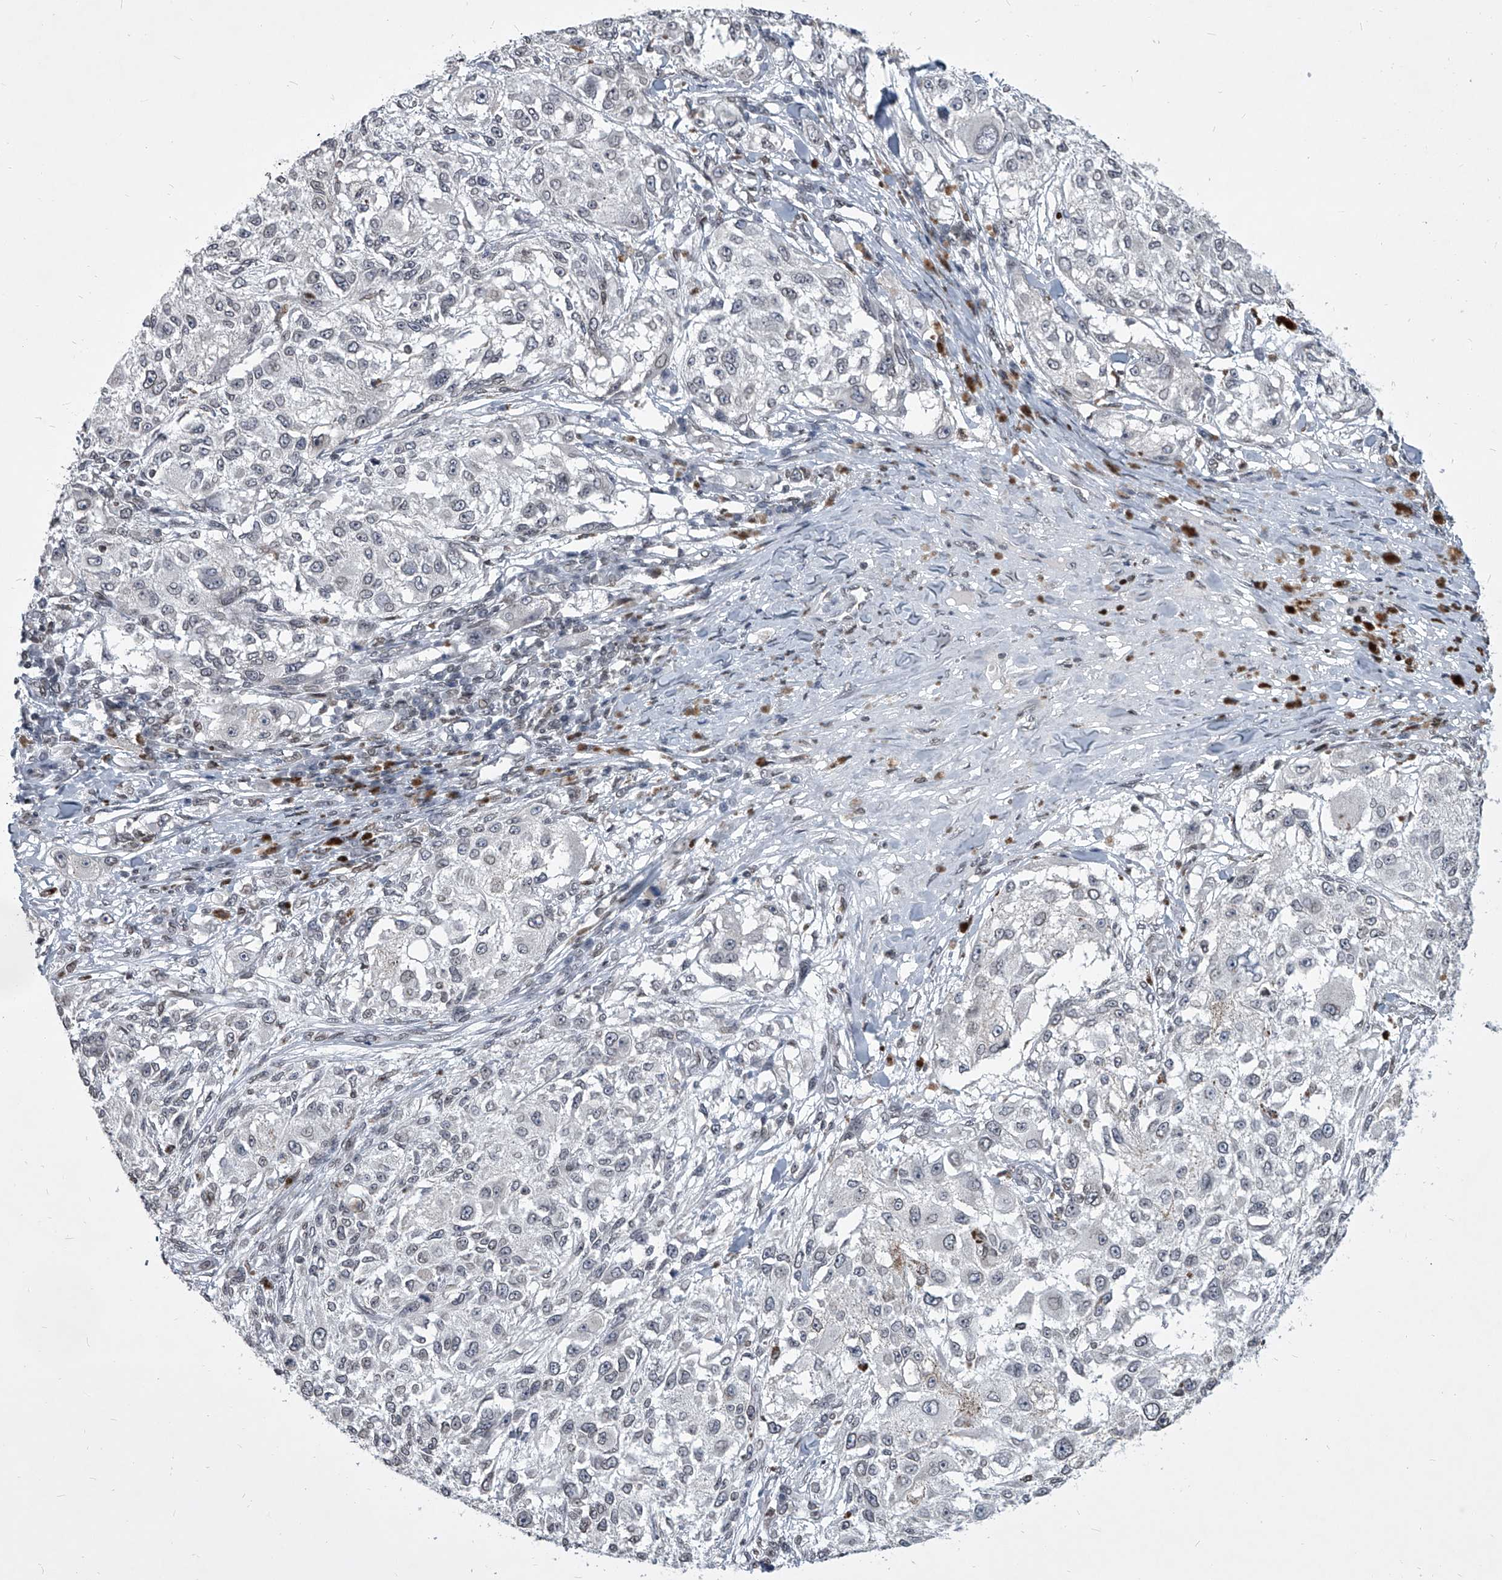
{"staining": {"intensity": "negative", "quantity": "none", "location": "none"}, "tissue": "melanoma", "cell_type": "Tumor cells", "image_type": "cancer", "snomed": [{"axis": "morphology", "description": "Necrosis, NOS"}, {"axis": "morphology", "description": "Malignant melanoma, NOS"}, {"axis": "topography", "description": "Skin"}], "caption": "High power microscopy photomicrograph of an immunohistochemistry (IHC) histopathology image of melanoma, revealing no significant expression in tumor cells.", "gene": "PPIL4", "patient": {"sex": "female", "age": 87}}